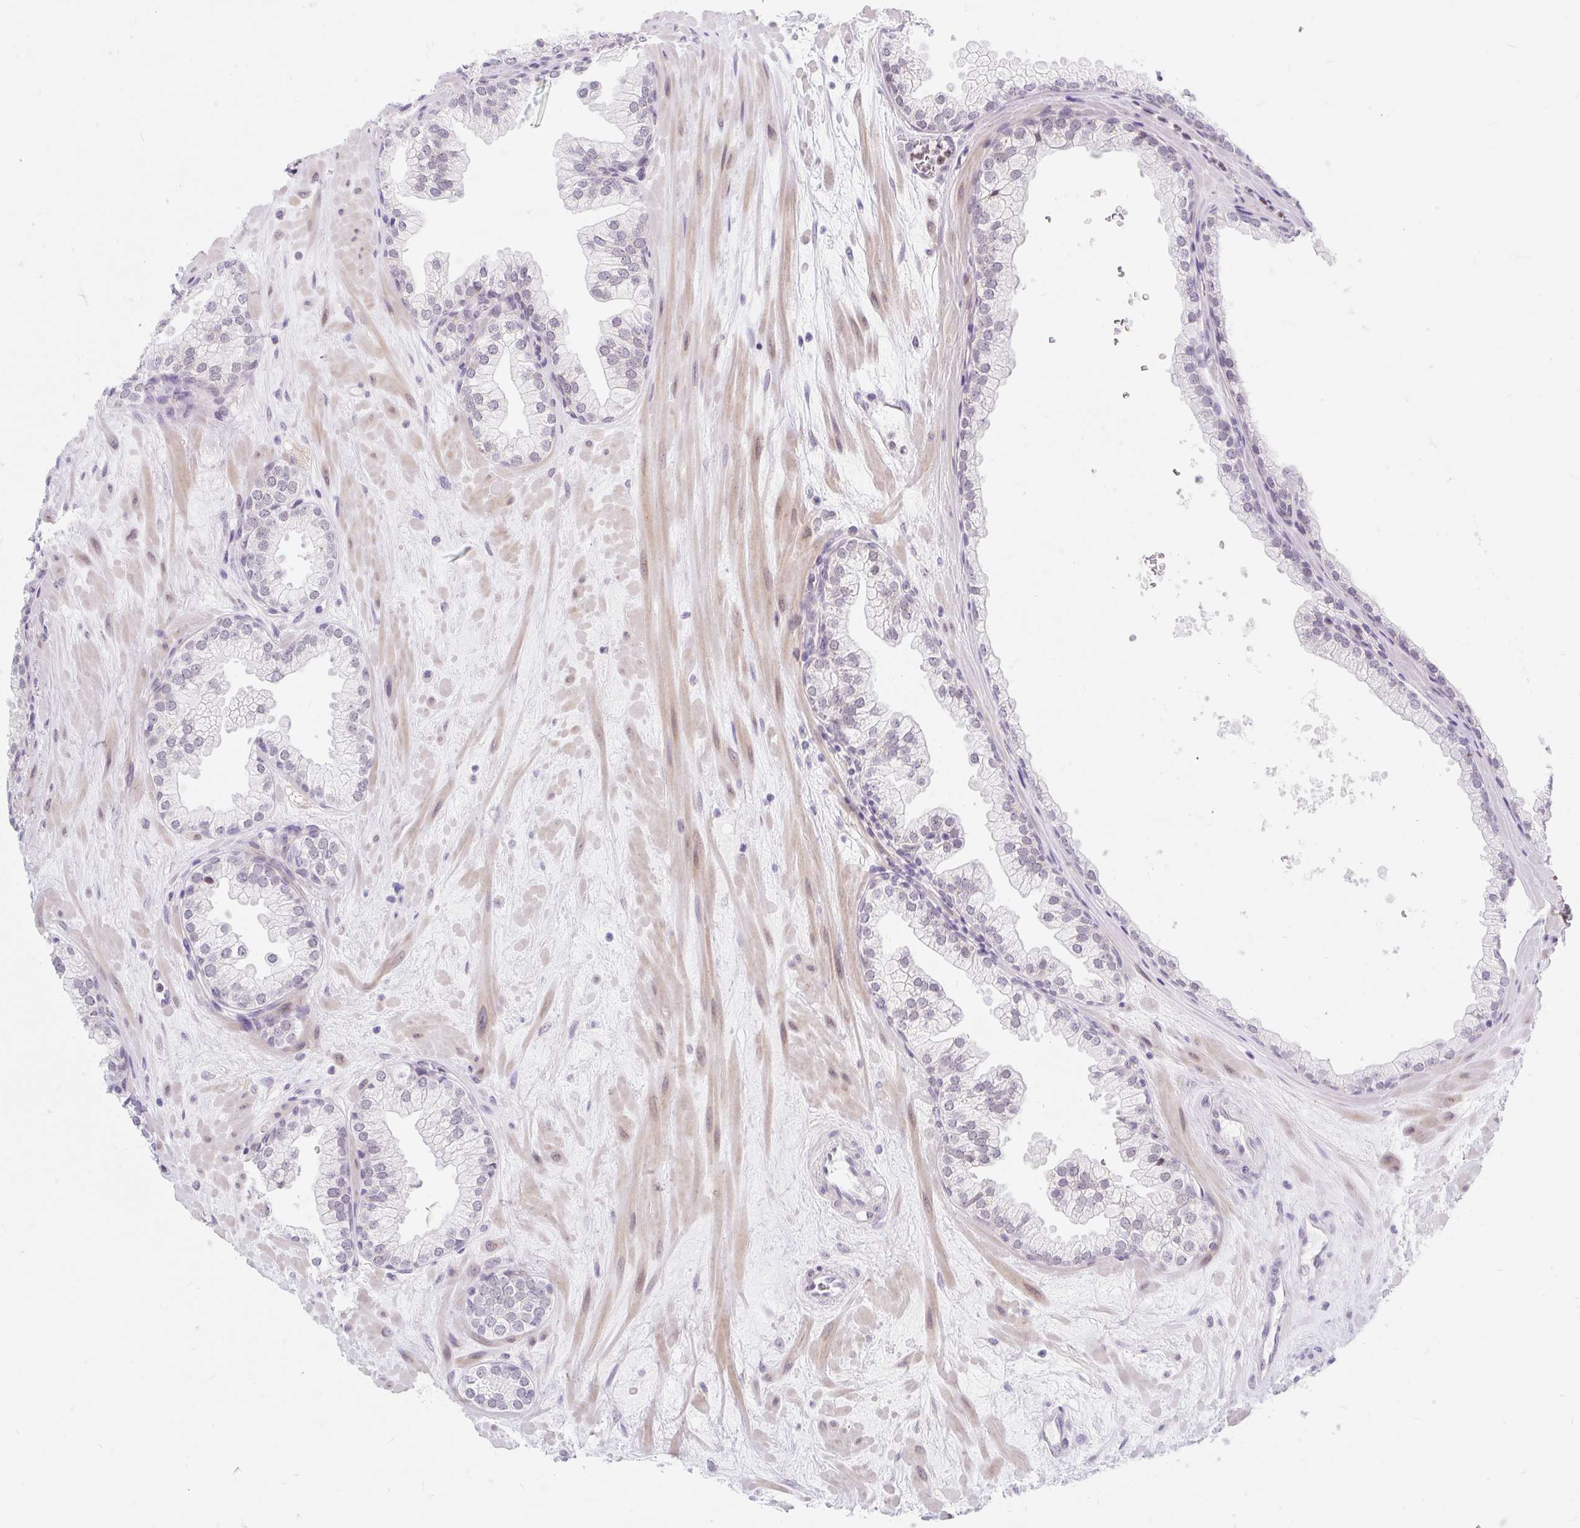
{"staining": {"intensity": "negative", "quantity": "none", "location": "none"}, "tissue": "prostate", "cell_type": "Glandular cells", "image_type": "normal", "snomed": [{"axis": "morphology", "description": "Normal tissue, NOS"}, {"axis": "topography", "description": "Prostate"}, {"axis": "topography", "description": "Peripheral nerve tissue"}], "caption": "The image reveals no significant positivity in glandular cells of prostate. The staining is performed using DAB brown chromogen with nuclei counter-stained in using hematoxylin.", "gene": "SRSF10", "patient": {"sex": "male", "age": 61}}